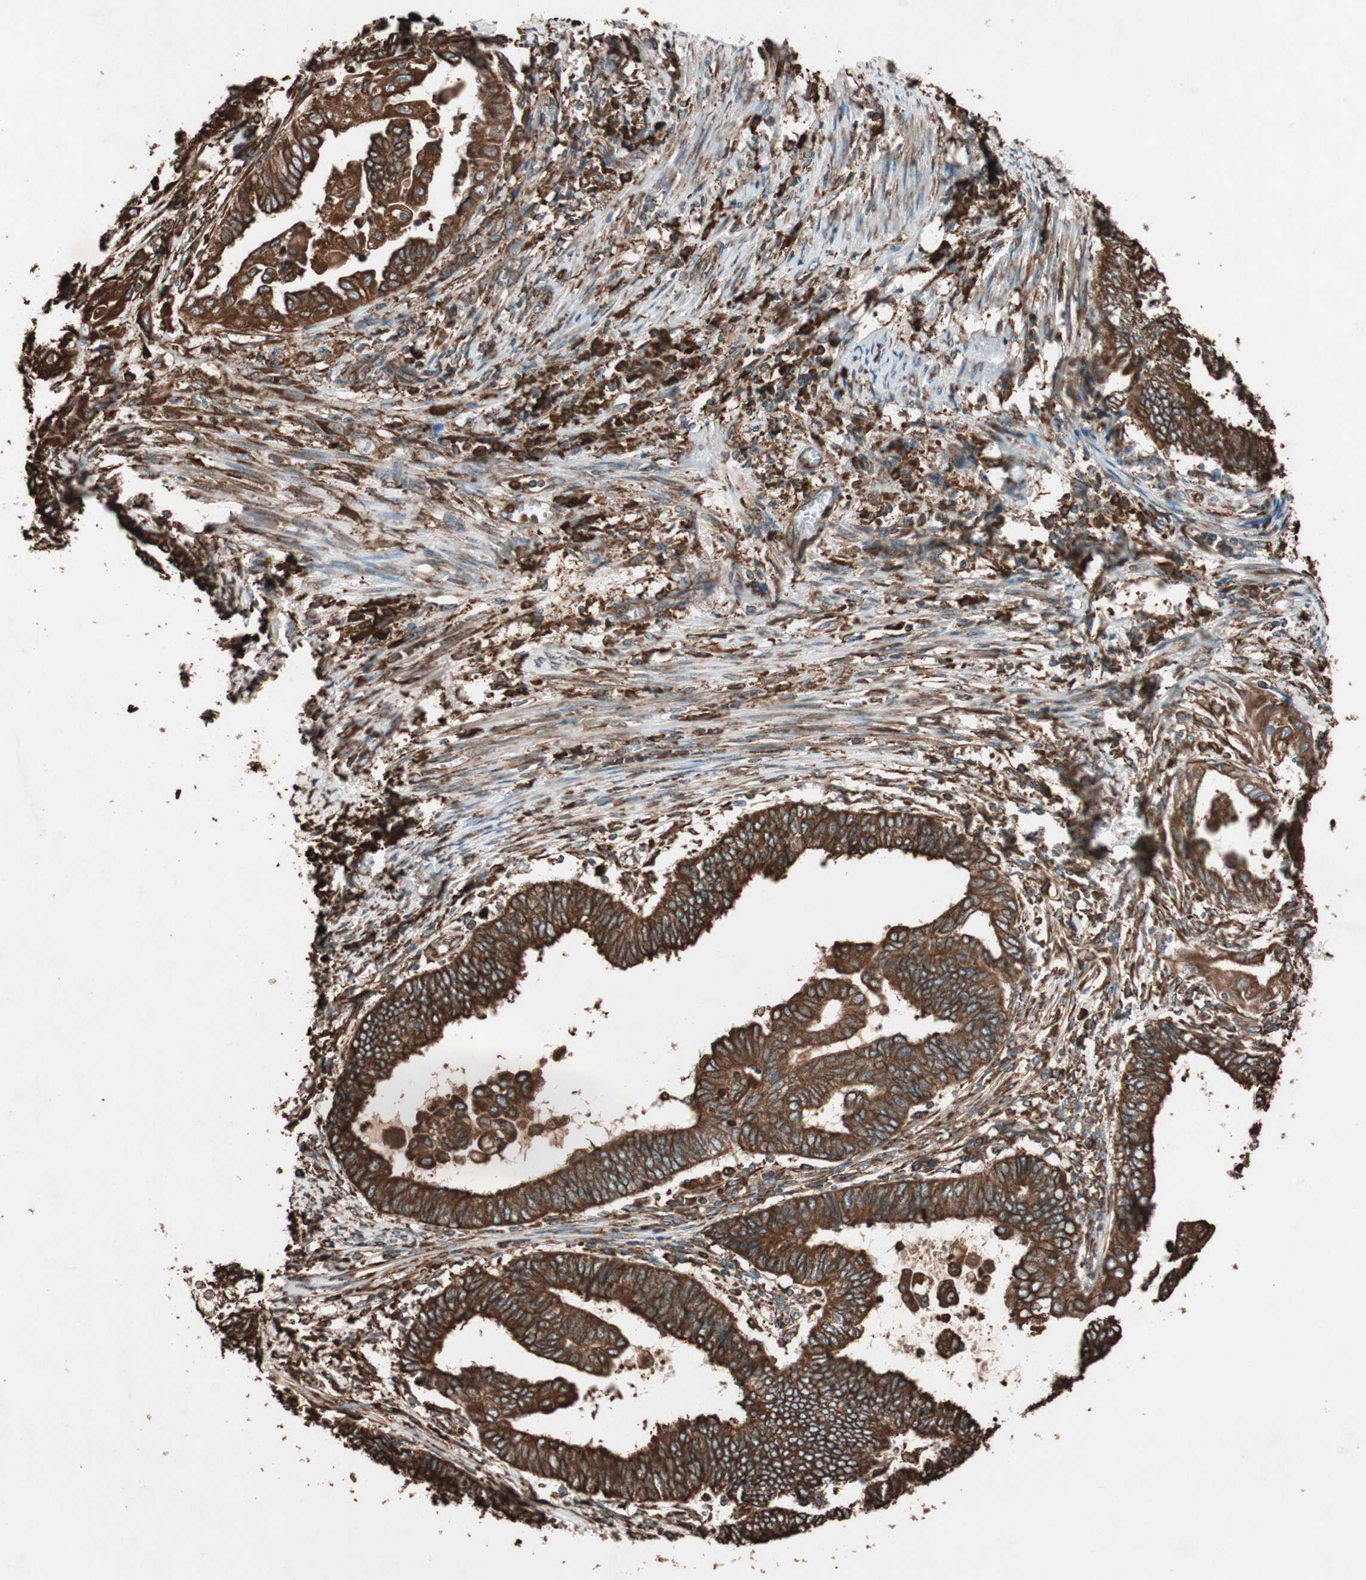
{"staining": {"intensity": "strong", "quantity": ">75%", "location": "cytoplasmic/membranous"}, "tissue": "endometrial cancer", "cell_type": "Tumor cells", "image_type": "cancer", "snomed": [{"axis": "morphology", "description": "Adenocarcinoma, NOS"}, {"axis": "topography", "description": "Uterus"}, {"axis": "topography", "description": "Endometrium"}], "caption": "A micrograph of human endometrial adenocarcinoma stained for a protein demonstrates strong cytoplasmic/membranous brown staining in tumor cells. (DAB (3,3'-diaminobenzidine) IHC, brown staining for protein, blue staining for nuclei).", "gene": "VEGFA", "patient": {"sex": "female", "age": 70}}